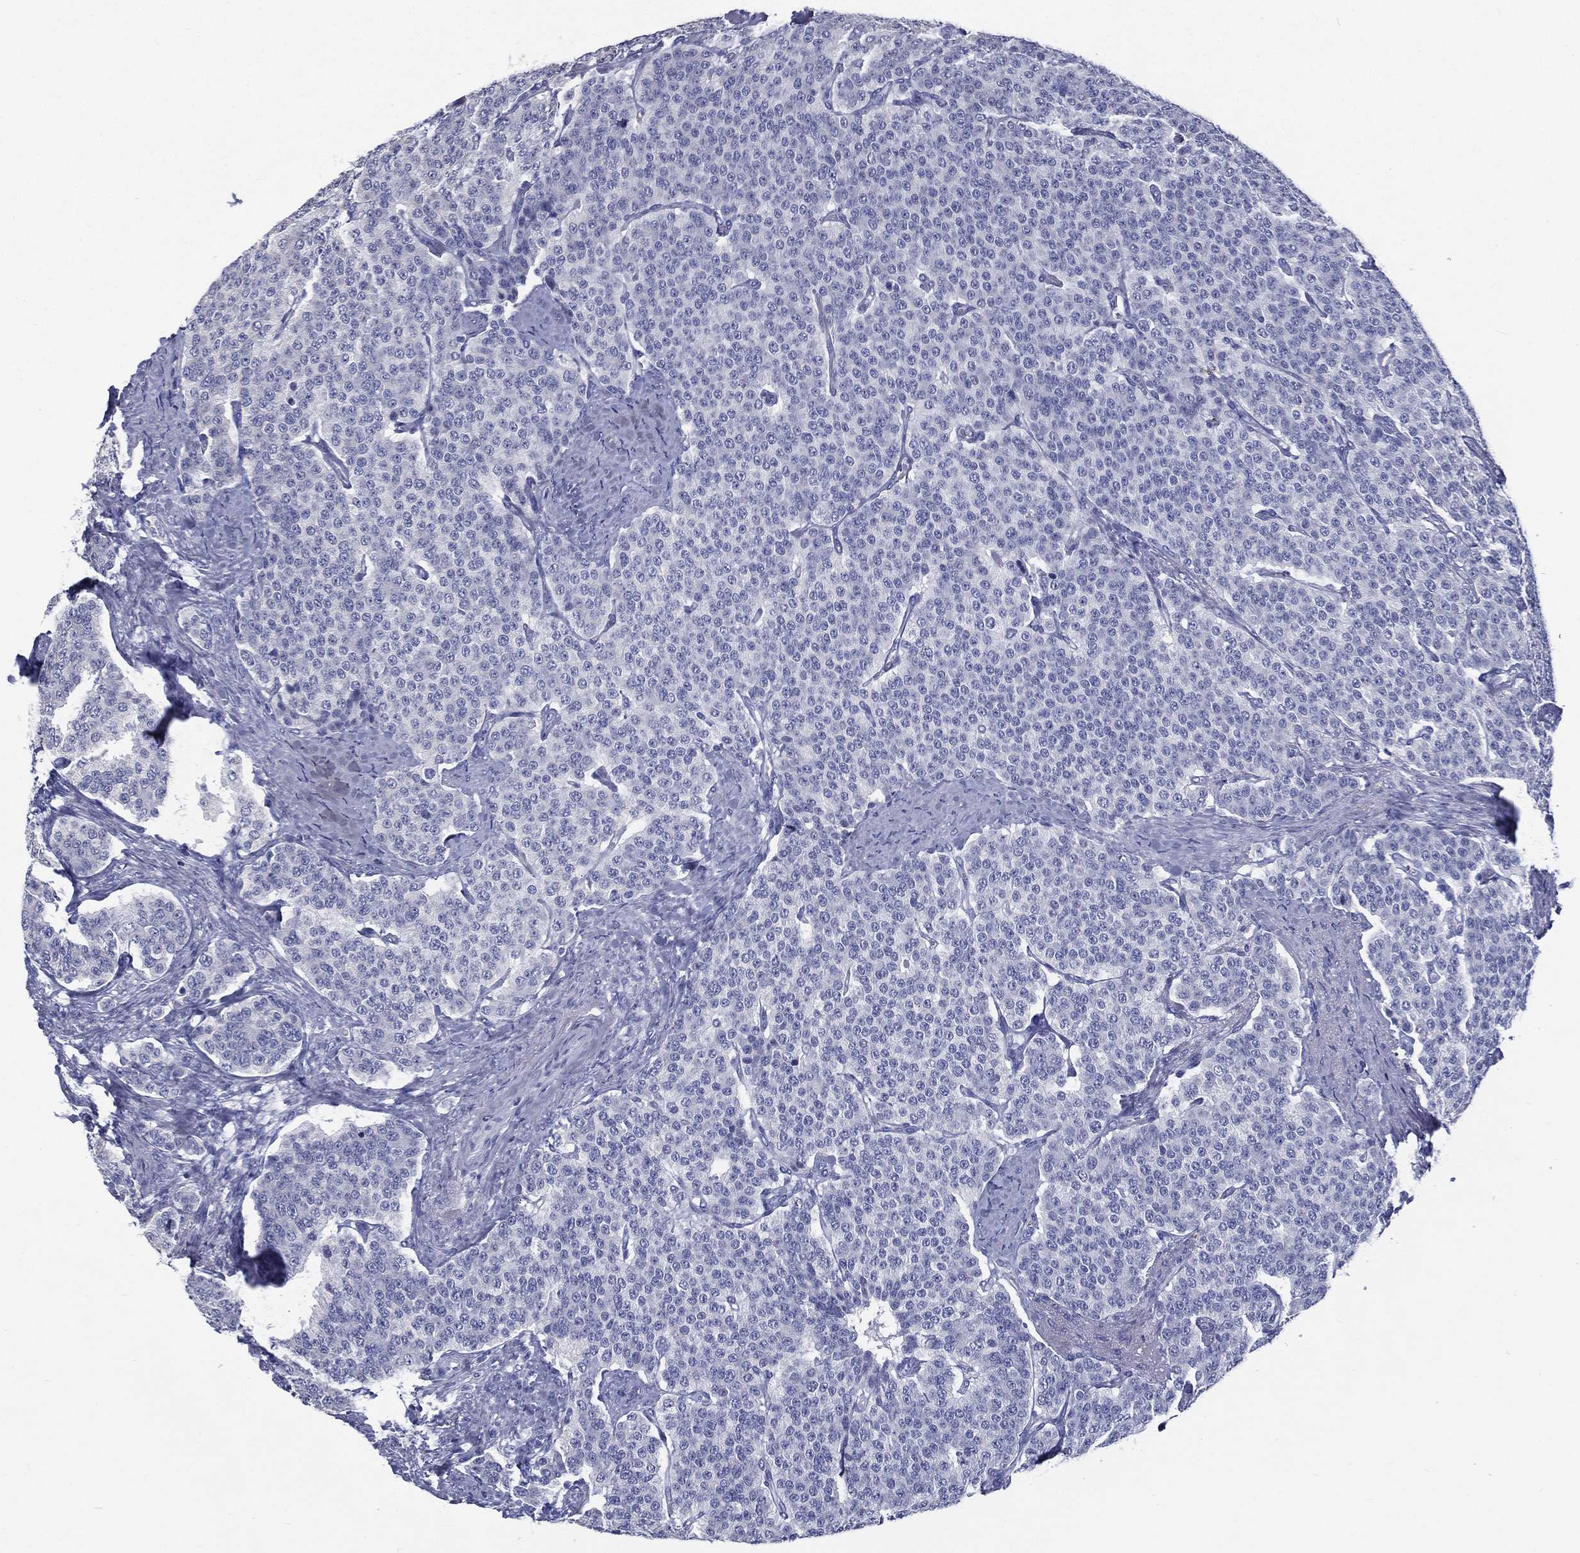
{"staining": {"intensity": "negative", "quantity": "none", "location": "none"}, "tissue": "carcinoid", "cell_type": "Tumor cells", "image_type": "cancer", "snomed": [{"axis": "morphology", "description": "Carcinoid, malignant, NOS"}, {"axis": "topography", "description": "Small intestine"}], "caption": "Tumor cells show no significant expression in carcinoid (malignant).", "gene": "RSPH4A", "patient": {"sex": "female", "age": 58}}